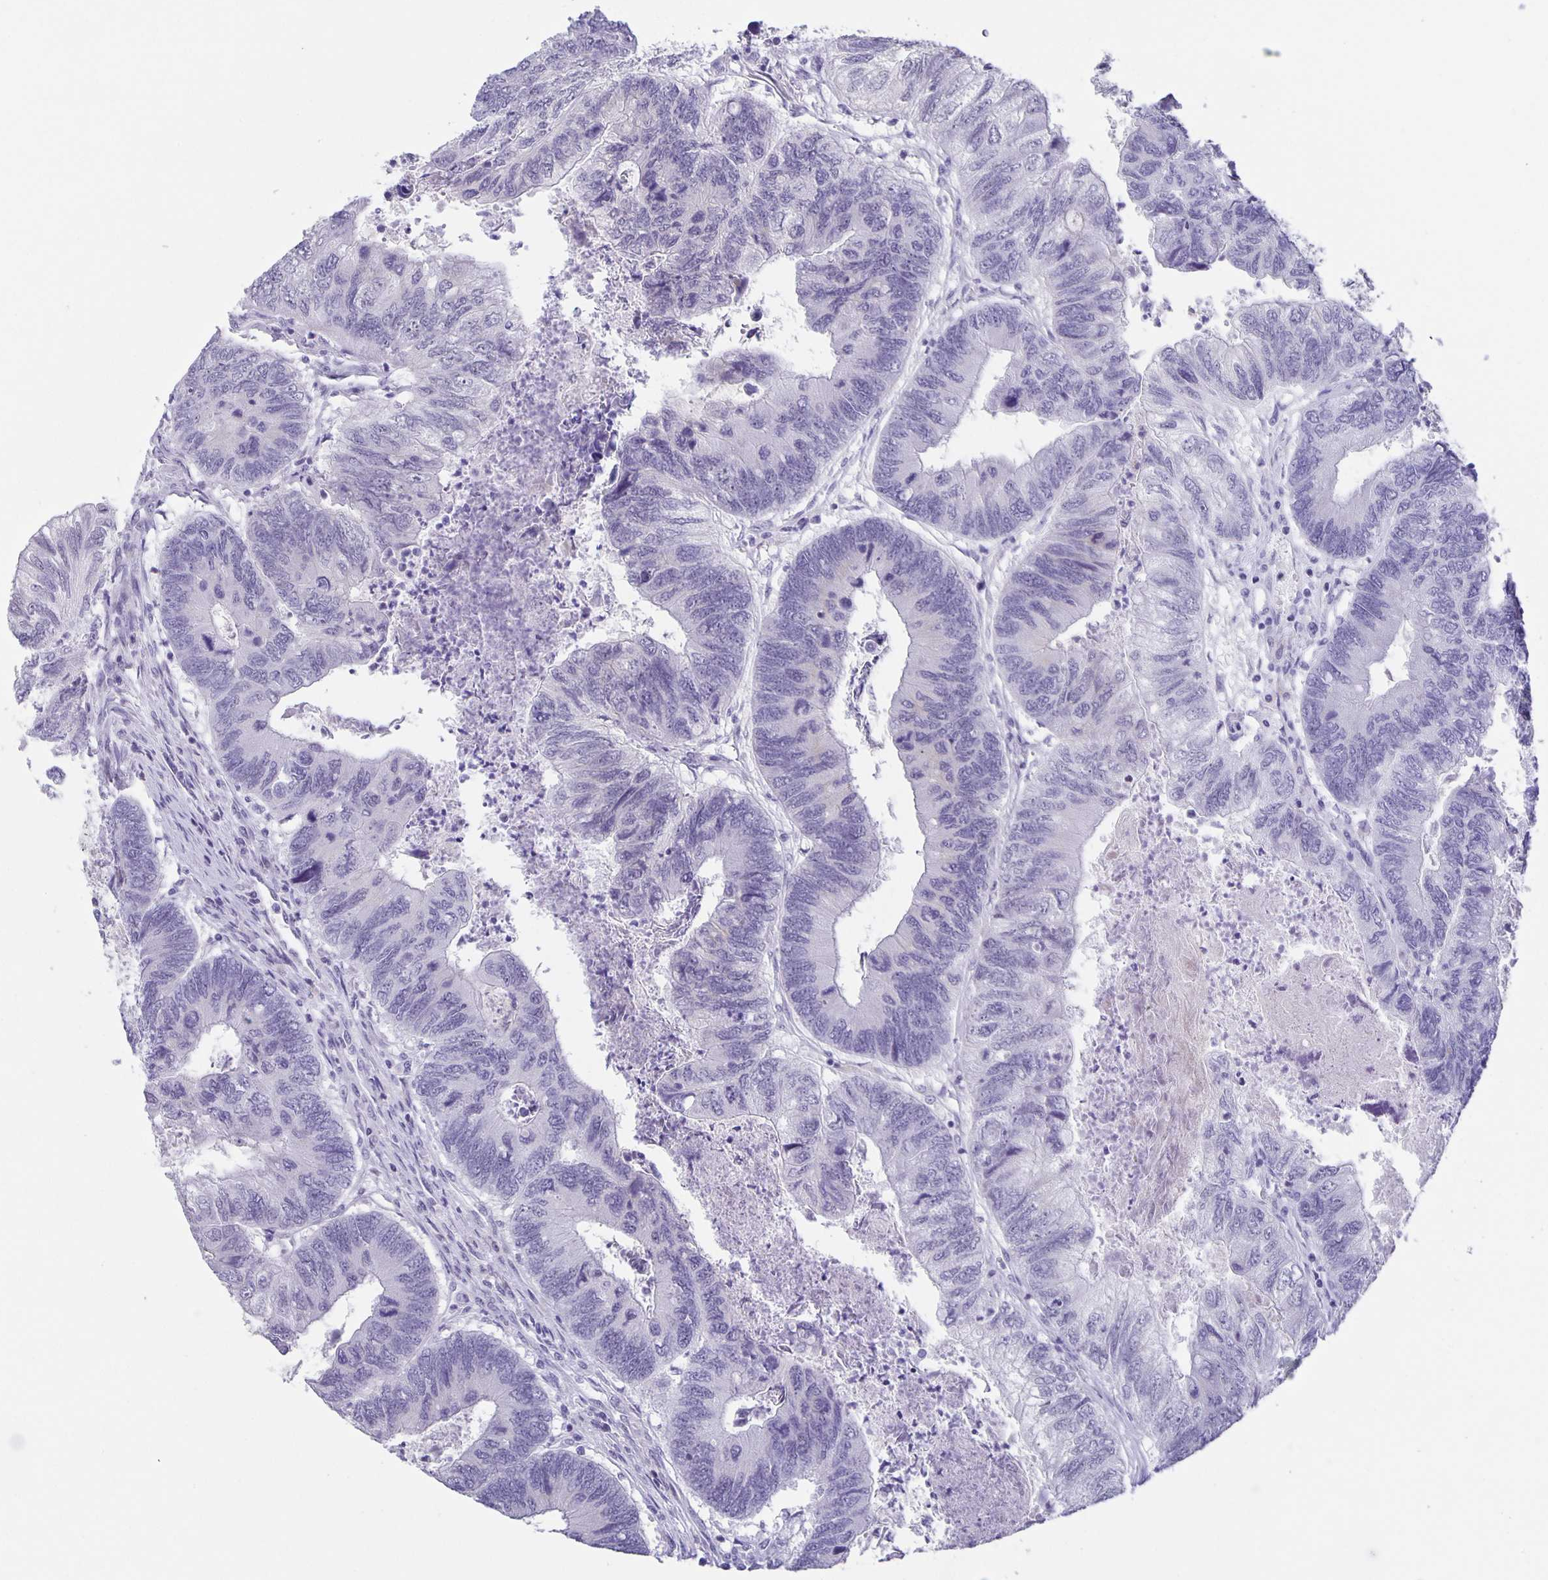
{"staining": {"intensity": "negative", "quantity": "none", "location": "none"}, "tissue": "colorectal cancer", "cell_type": "Tumor cells", "image_type": "cancer", "snomed": [{"axis": "morphology", "description": "Adenocarcinoma, NOS"}, {"axis": "topography", "description": "Colon"}], "caption": "Immunohistochemical staining of colorectal adenocarcinoma shows no significant positivity in tumor cells.", "gene": "PHRF1", "patient": {"sex": "female", "age": 67}}